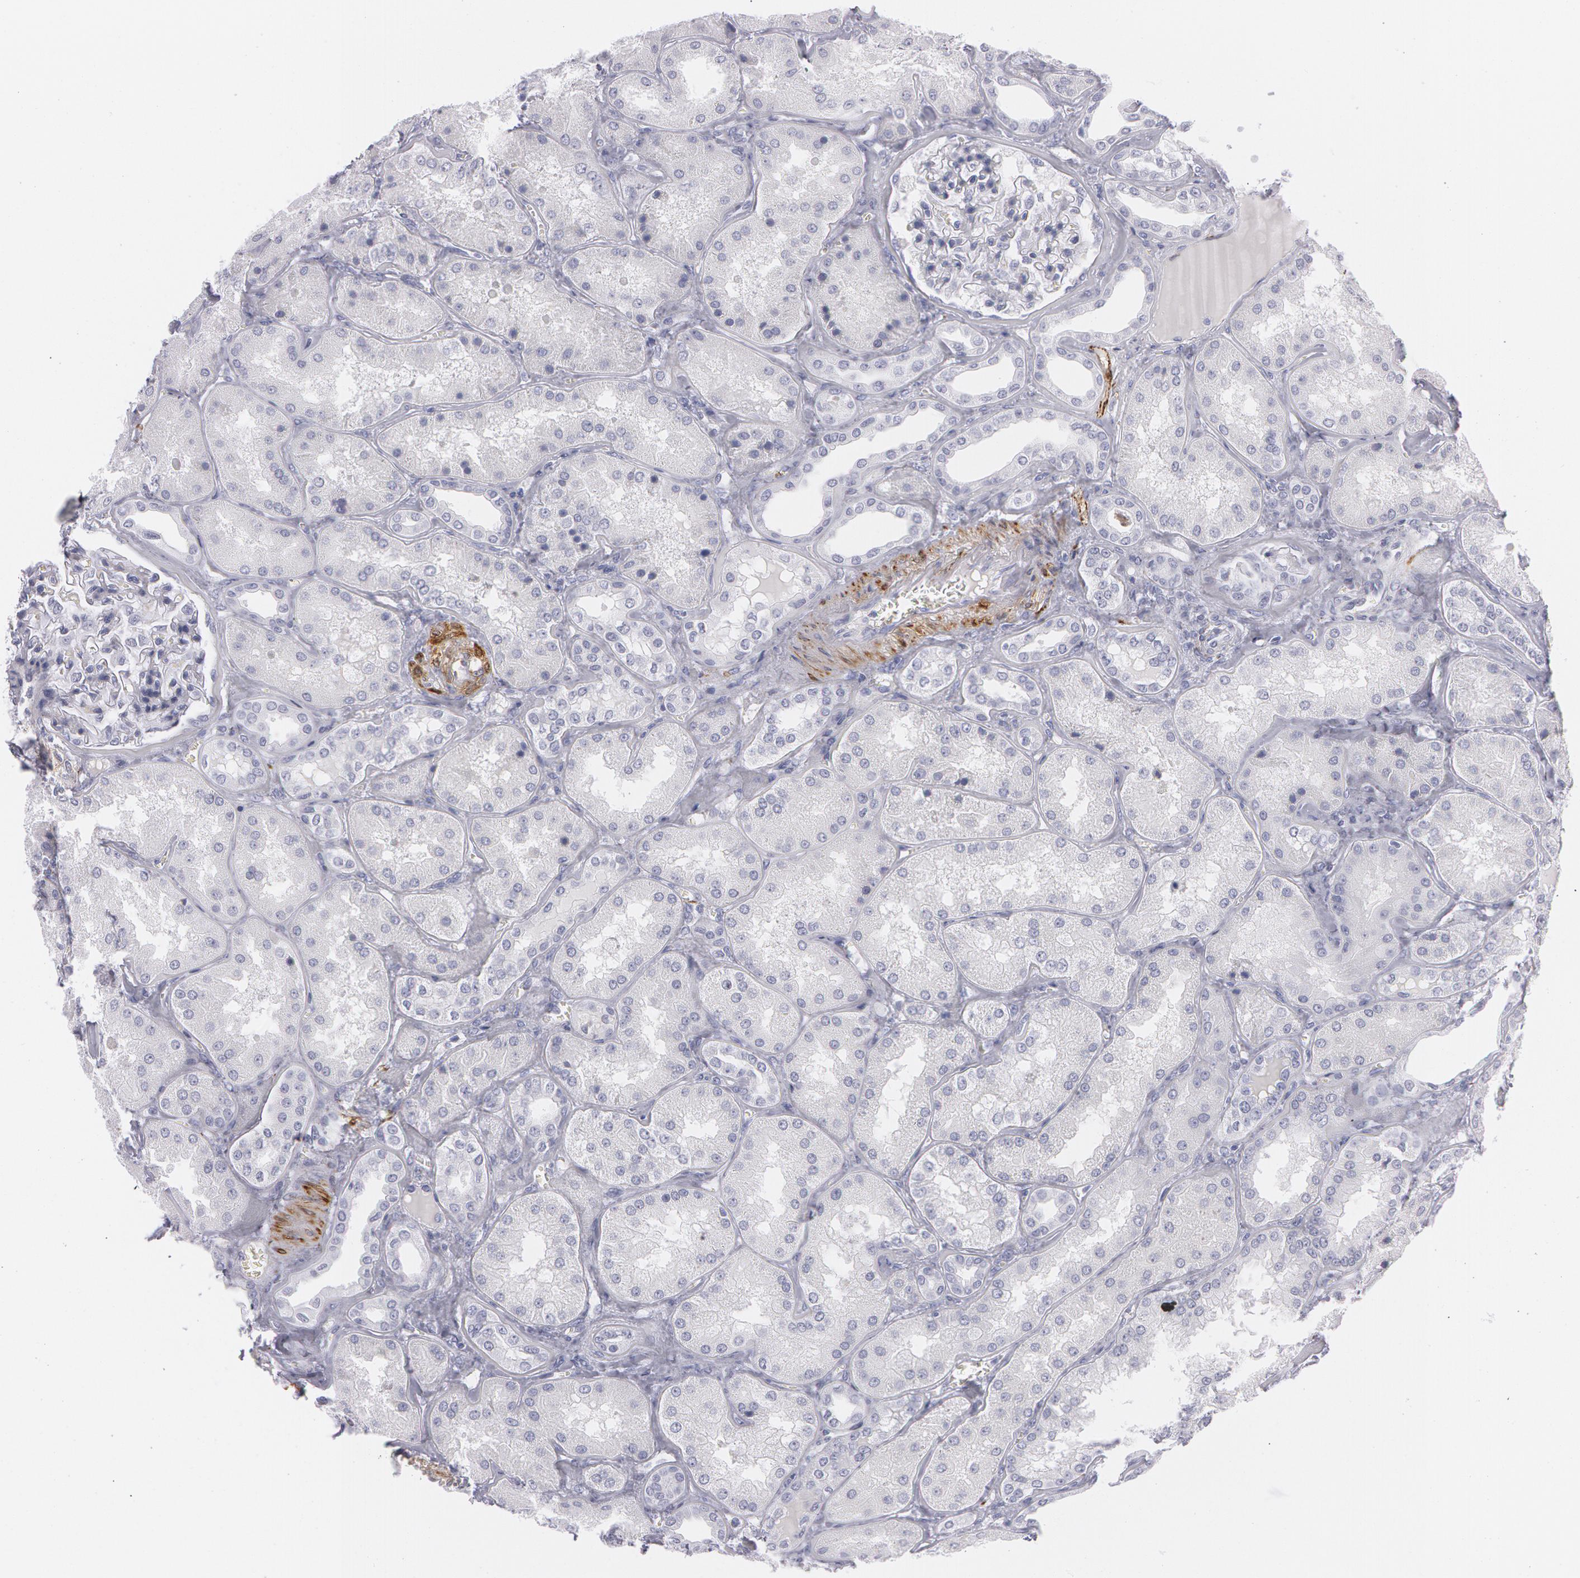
{"staining": {"intensity": "negative", "quantity": "none", "location": "none"}, "tissue": "kidney", "cell_type": "Cells in glomeruli", "image_type": "normal", "snomed": [{"axis": "morphology", "description": "Normal tissue, NOS"}, {"axis": "topography", "description": "Kidney"}], "caption": "Immunohistochemical staining of unremarkable human kidney exhibits no significant staining in cells in glomeruli. (DAB immunohistochemistry (IHC) visualized using brightfield microscopy, high magnification).", "gene": "SNCG", "patient": {"sex": "female", "age": 56}}